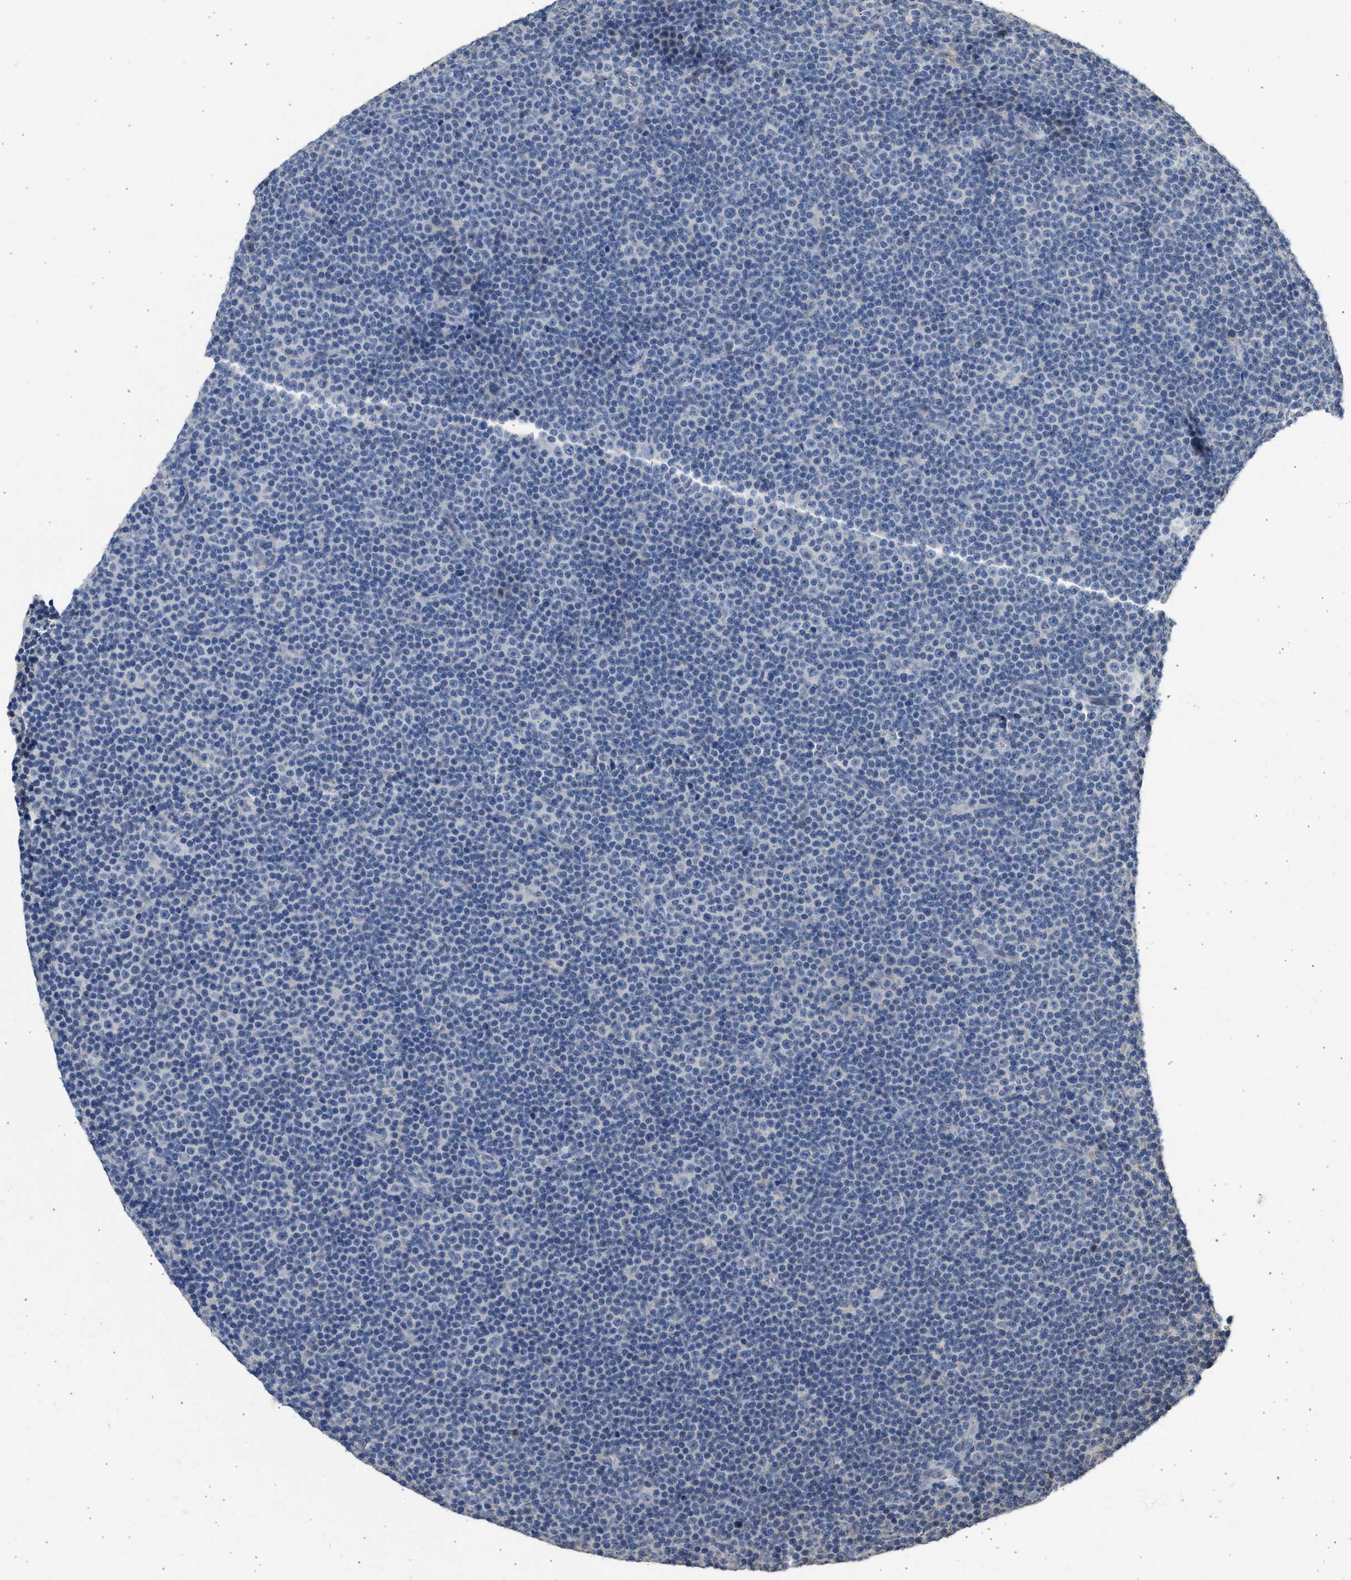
{"staining": {"intensity": "negative", "quantity": "none", "location": "none"}, "tissue": "lymphoma", "cell_type": "Tumor cells", "image_type": "cancer", "snomed": [{"axis": "morphology", "description": "Malignant lymphoma, non-Hodgkin's type, Low grade"}, {"axis": "topography", "description": "Lymph node"}], "caption": "Immunohistochemistry (IHC) photomicrograph of neoplastic tissue: human malignant lymphoma, non-Hodgkin's type (low-grade) stained with DAB (3,3'-diaminobenzidine) shows no significant protein staining in tumor cells.", "gene": "SULT2A1", "patient": {"sex": "female", "age": 67}}